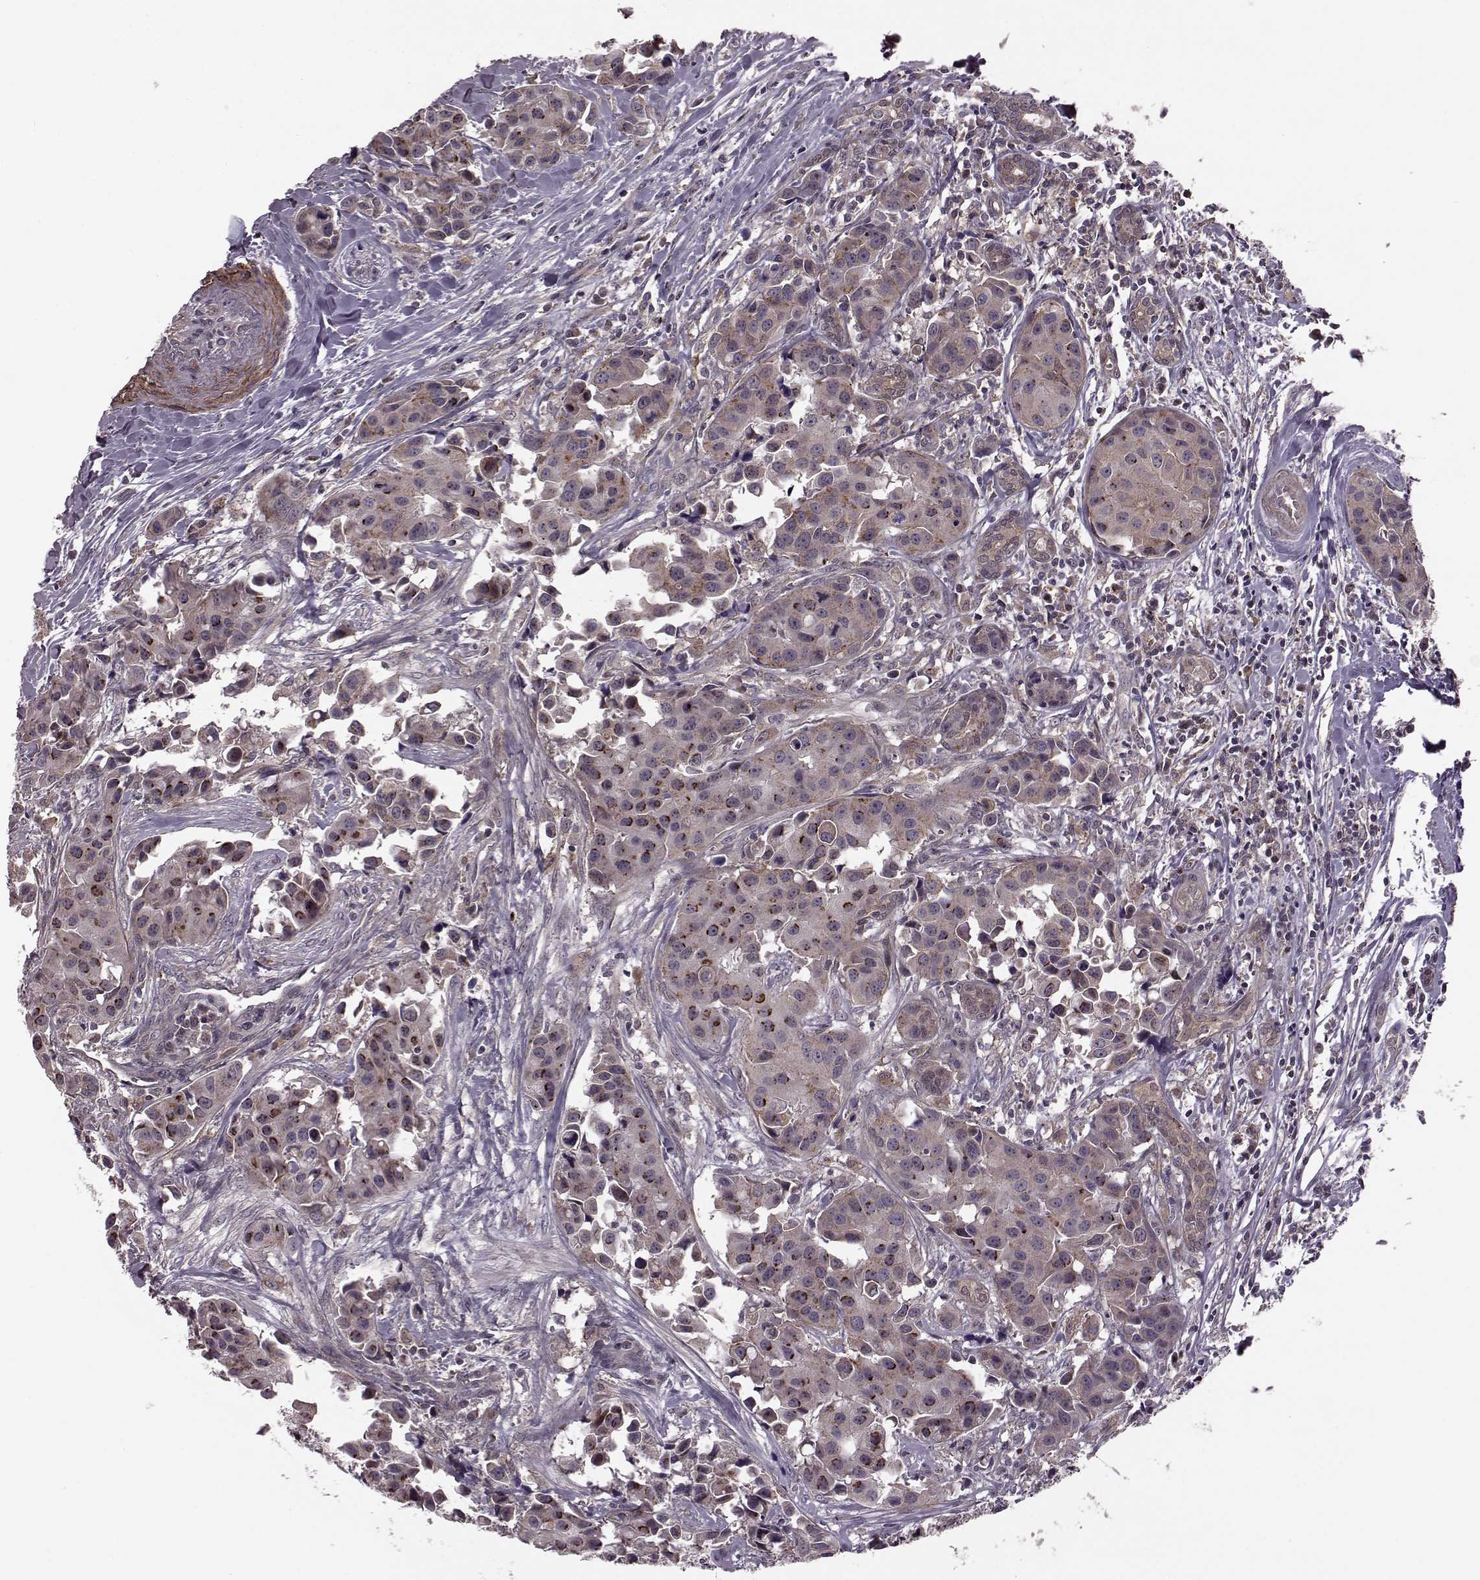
{"staining": {"intensity": "moderate", "quantity": ">75%", "location": "cytoplasmic/membranous"}, "tissue": "head and neck cancer", "cell_type": "Tumor cells", "image_type": "cancer", "snomed": [{"axis": "morphology", "description": "Adenocarcinoma, NOS"}, {"axis": "topography", "description": "Head-Neck"}], "caption": "This micrograph exhibits adenocarcinoma (head and neck) stained with immunohistochemistry (IHC) to label a protein in brown. The cytoplasmic/membranous of tumor cells show moderate positivity for the protein. Nuclei are counter-stained blue.", "gene": "FNIP2", "patient": {"sex": "male", "age": 76}}